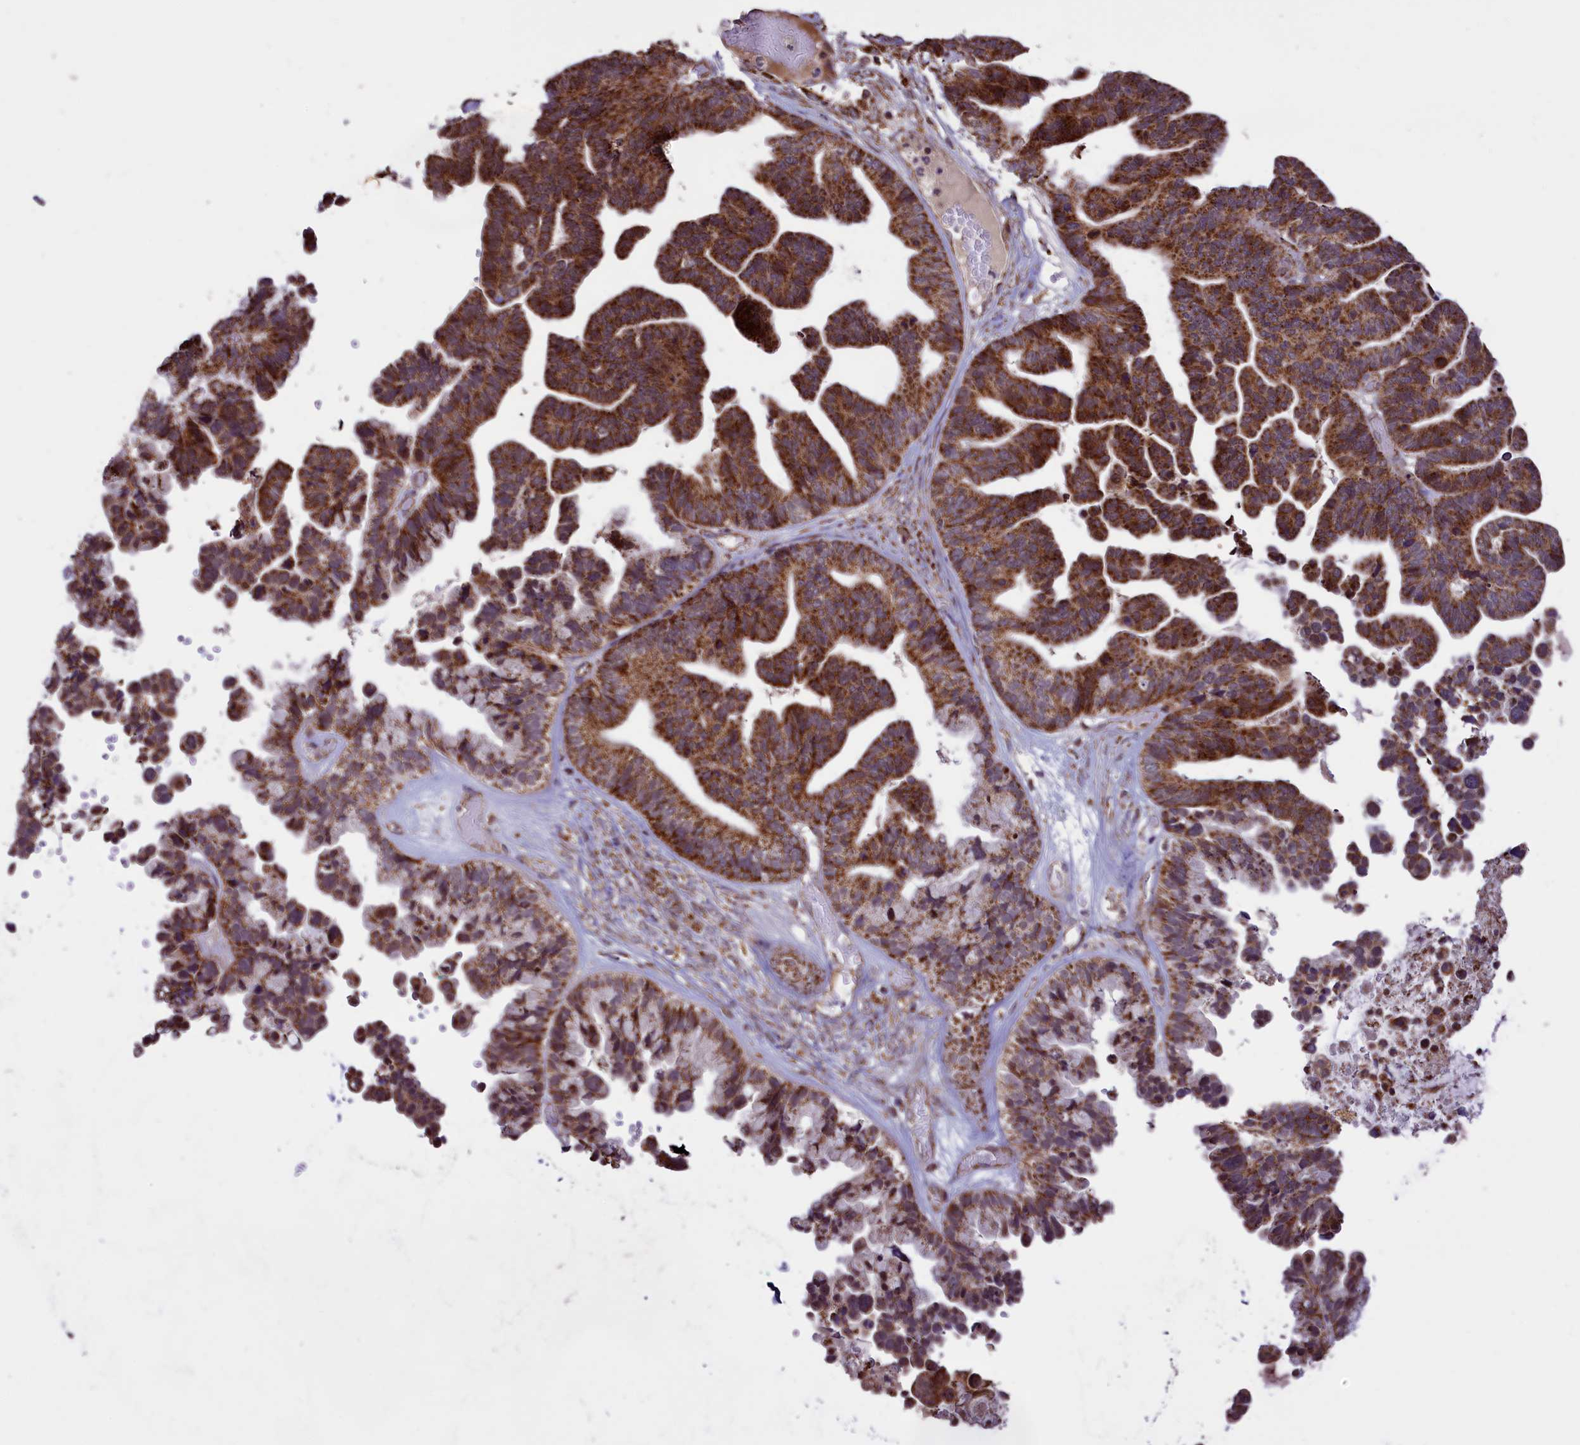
{"staining": {"intensity": "strong", "quantity": ">75%", "location": "cytoplasmic/membranous"}, "tissue": "ovarian cancer", "cell_type": "Tumor cells", "image_type": "cancer", "snomed": [{"axis": "morphology", "description": "Cystadenocarcinoma, serous, NOS"}, {"axis": "topography", "description": "Ovary"}], "caption": "Ovarian serous cystadenocarcinoma tissue demonstrates strong cytoplasmic/membranous positivity in about >75% of tumor cells The staining is performed using DAB brown chromogen to label protein expression. The nuclei are counter-stained blue using hematoxylin.", "gene": "GLRX5", "patient": {"sex": "female", "age": 56}}